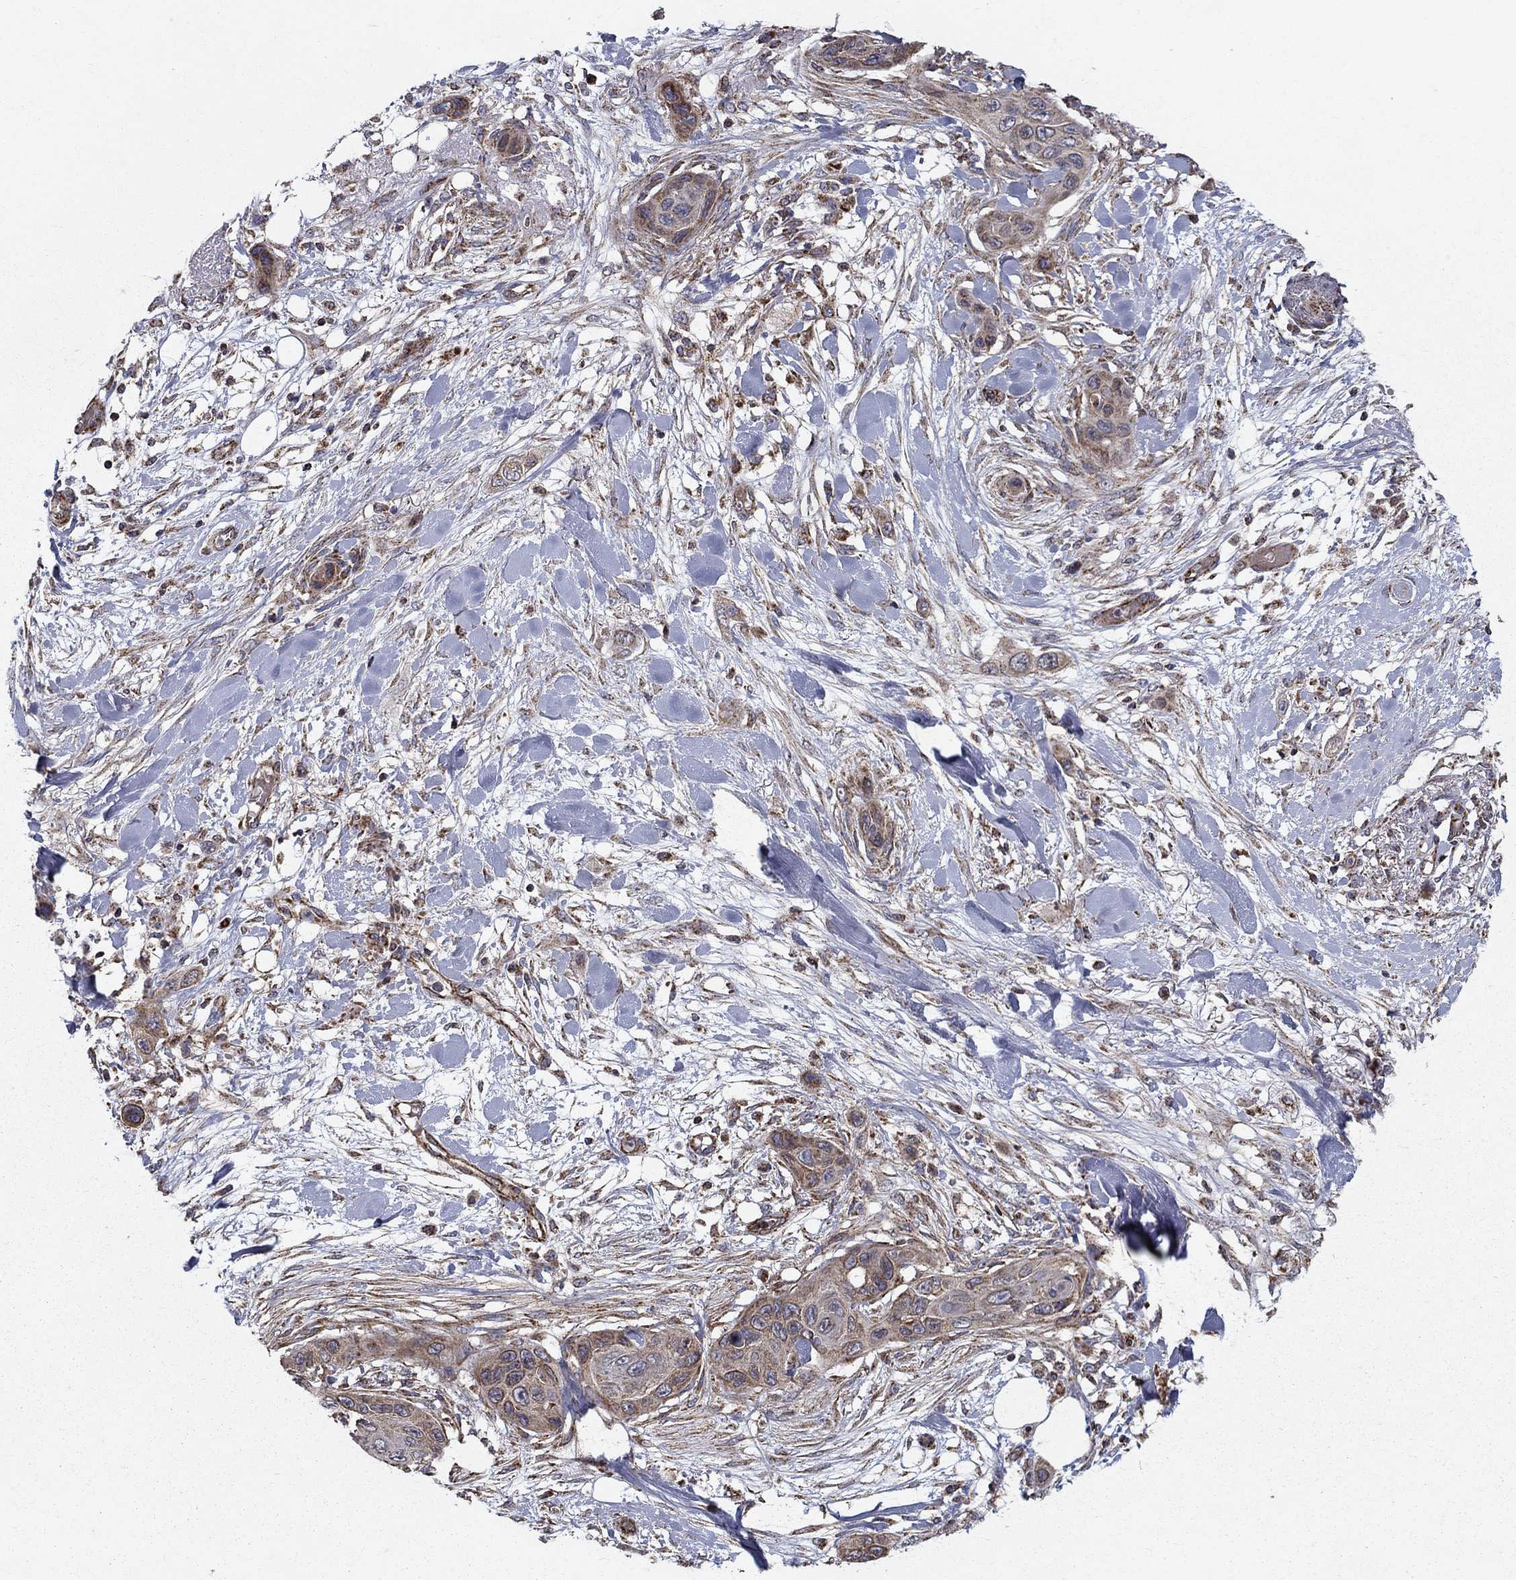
{"staining": {"intensity": "moderate", "quantity": "25%-75%", "location": "cytoplasmic/membranous"}, "tissue": "skin cancer", "cell_type": "Tumor cells", "image_type": "cancer", "snomed": [{"axis": "morphology", "description": "Squamous cell carcinoma, NOS"}, {"axis": "topography", "description": "Skin"}], "caption": "Immunohistochemical staining of skin cancer demonstrates medium levels of moderate cytoplasmic/membranous protein positivity in about 25%-75% of tumor cells.", "gene": "NDUFS8", "patient": {"sex": "male", "age": 79}}